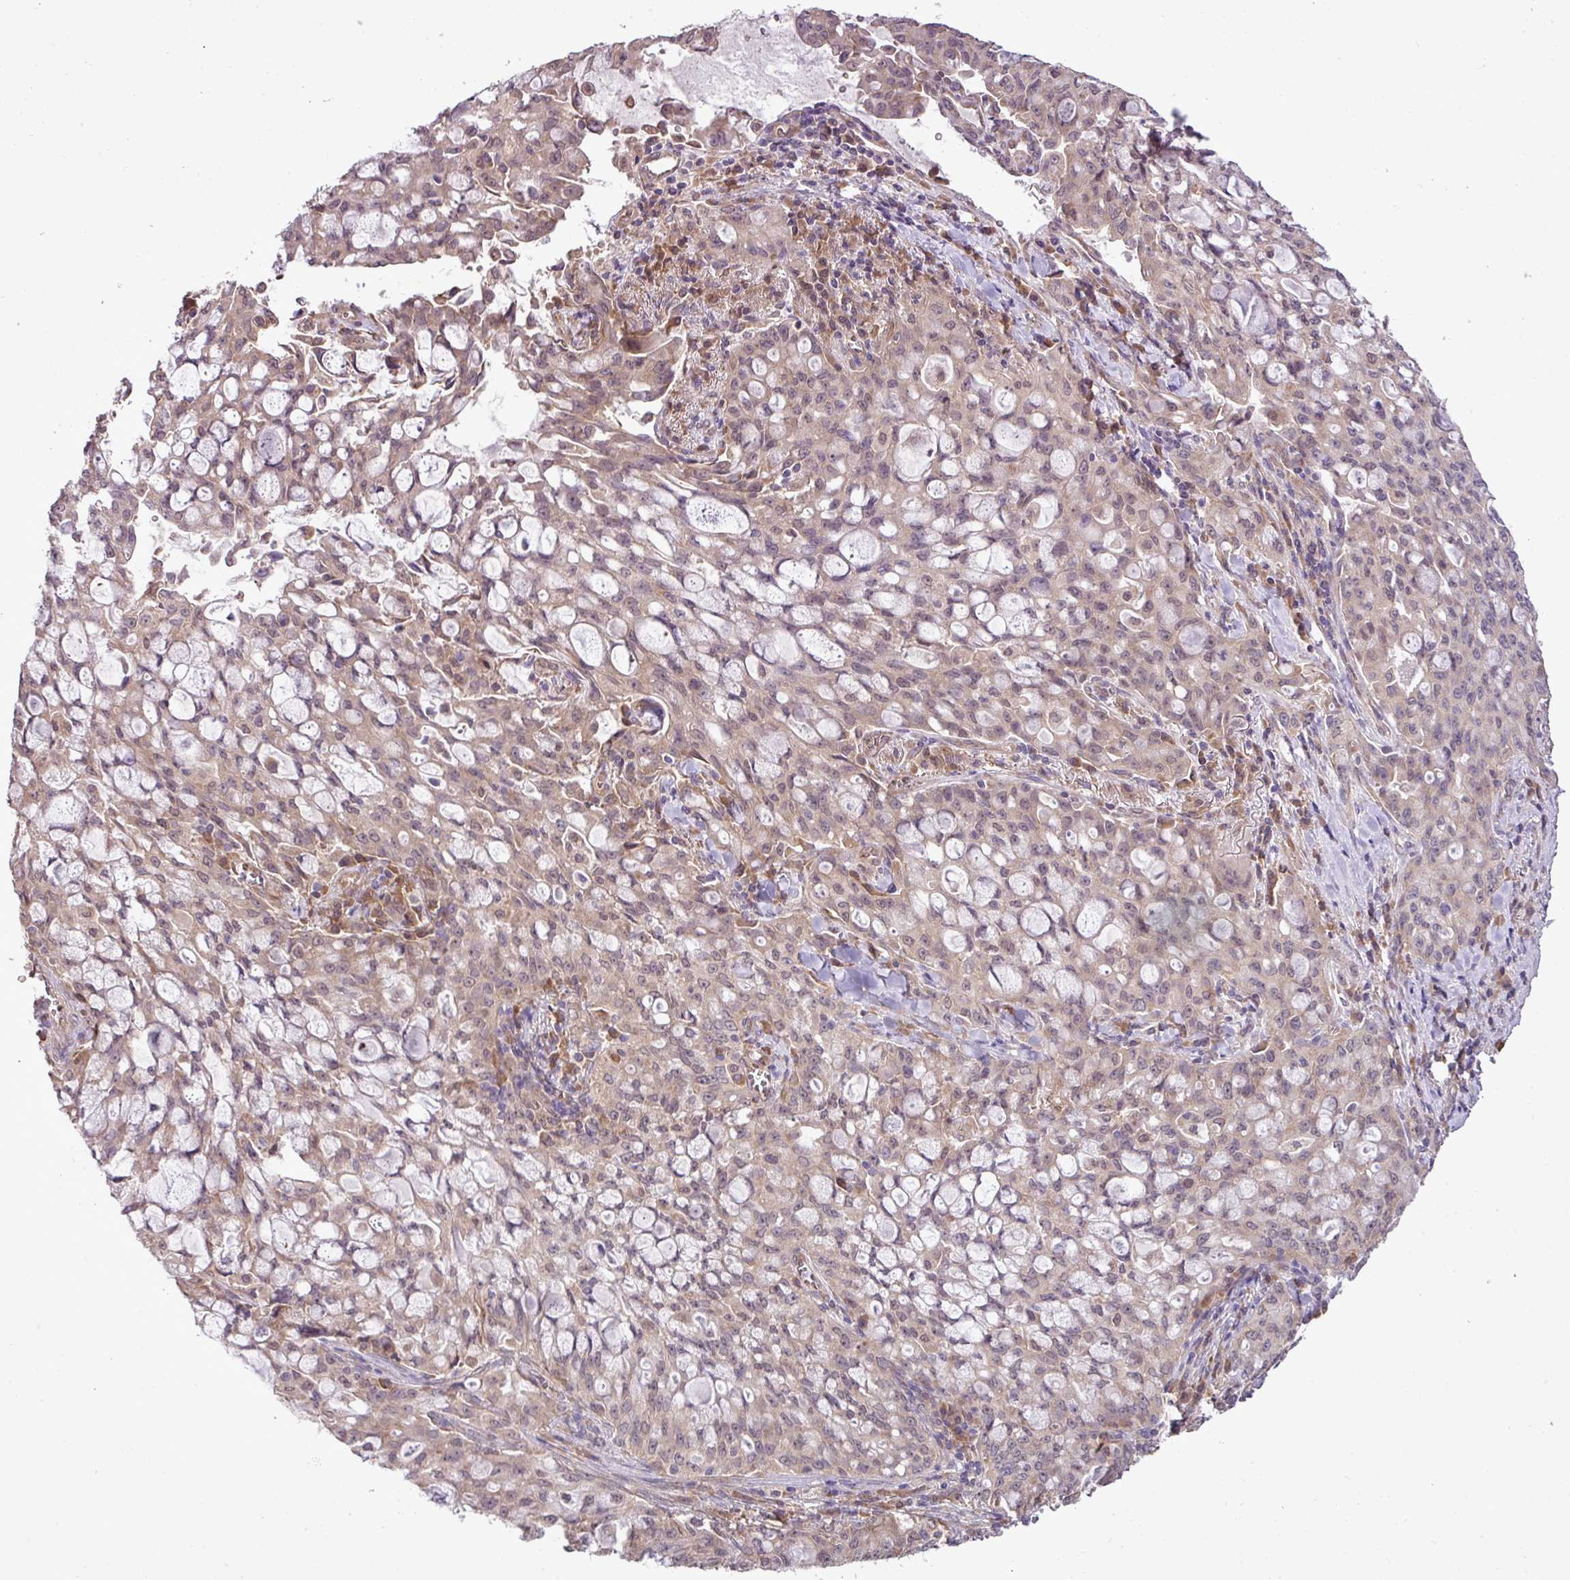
{"staining": {"intensity": "weak", "quantity": "<25%", "location": "cytoplasmic/membranous,nuclear"}, "tissue": "lung cancer", "cell_type": "Tumor cells", "image_type": "cancer", "snomed": [{"axis": "morphology", "description": "Adenocarcinoma, NOS"}, {"axis": "topography", "description": "Lung"}], "caption": "Tumor cells are negative for brown protein staining in lung adenocarcinoma.", "gene": "DNAAF4", "patient": {"sex": "female", "age": 44}}